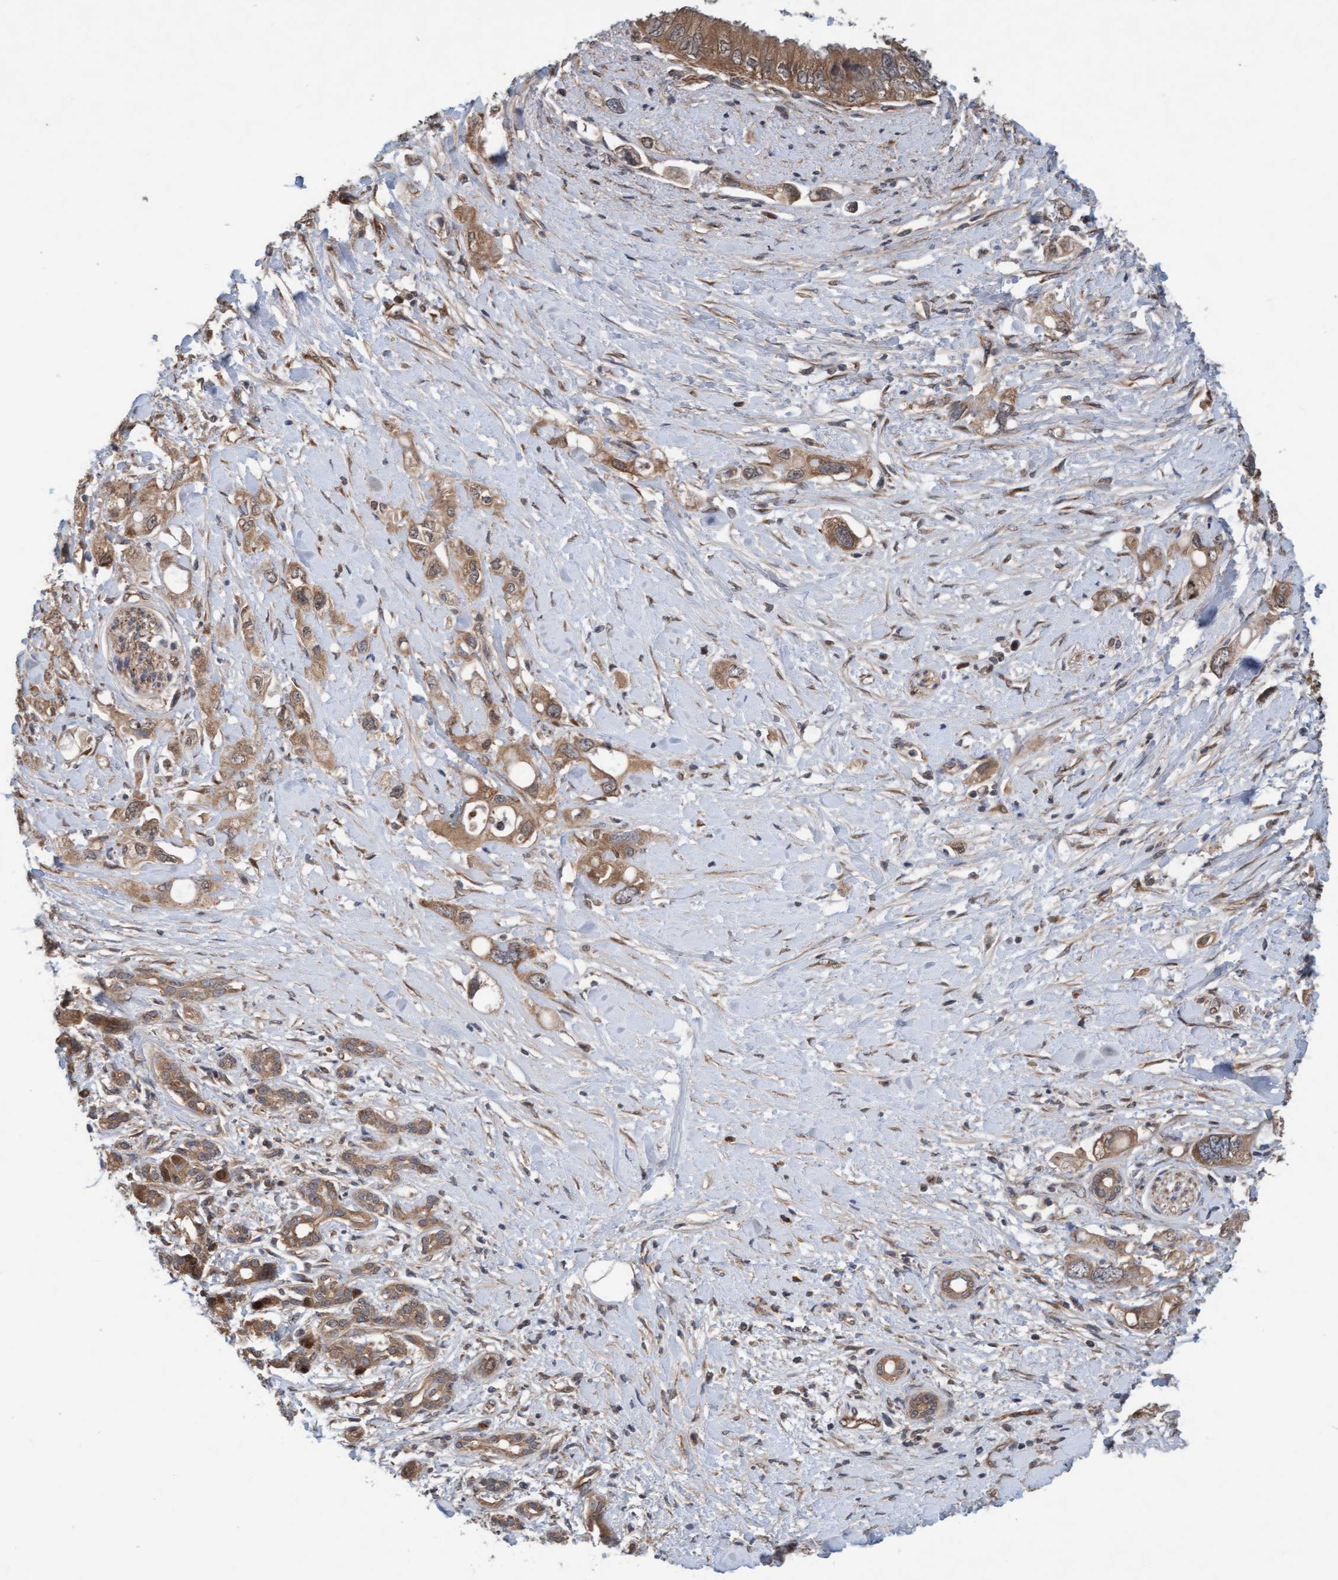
{"staining": {"intensity": "moderate", "quantity": ">75%", "location": "cytoplasmic/membranous"}, "tissue": "pancreatic cancer", "cell_type": "Tumor cells", "image_type": "cancer", "snomed": [{"axis": "morphology", "description": "Adenocarcinoma, NOS"}, {"axis": "topography", "description": "Pancreas"}], "caption": "This is an image of immunohistochemistry (IHC) staining of pancreatic cancer, which shows moderate positivity in the cytoplasmic/membranous of tumor cells.", "gene": "MLXIP", "patient": {"sex": "female", "age": 56}}